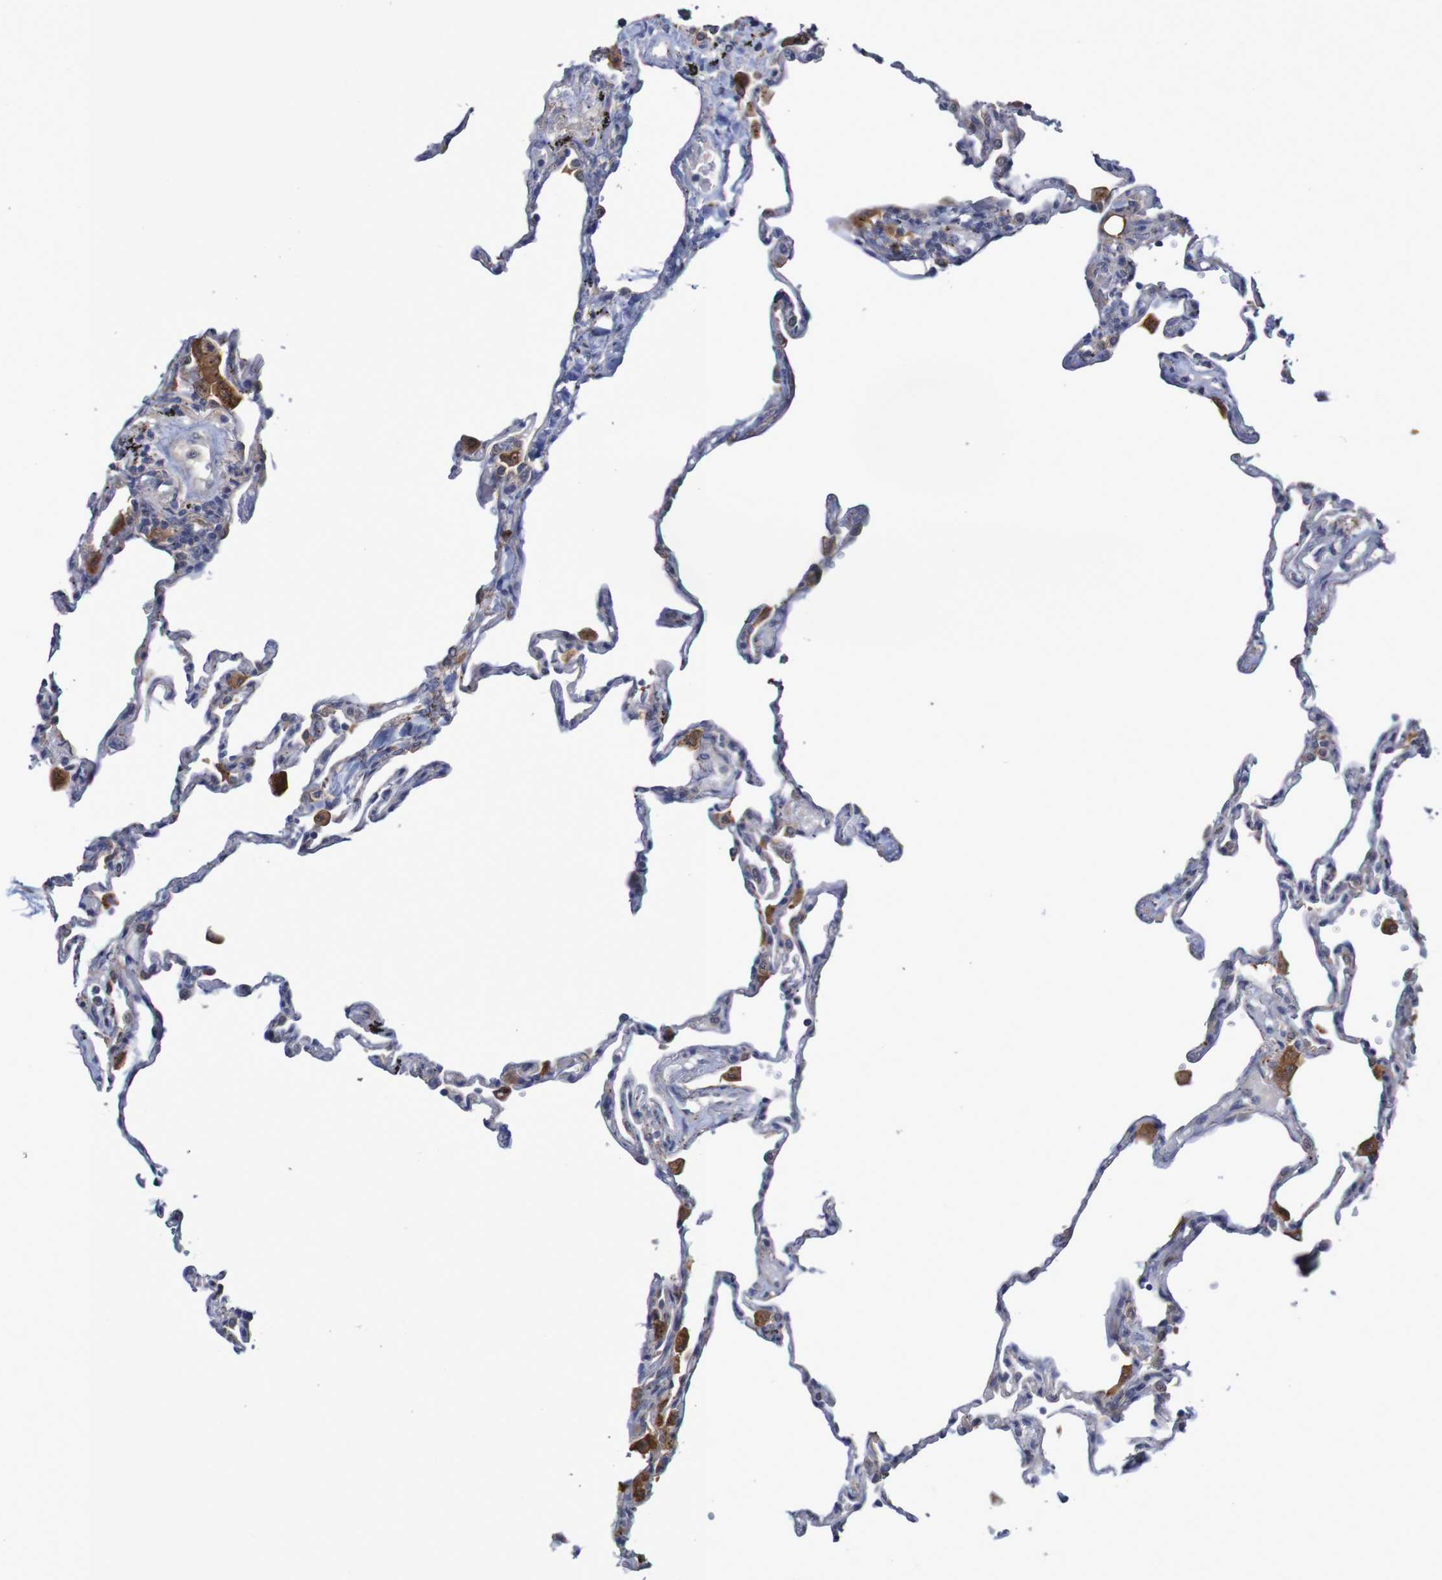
{"staining": {"intensity": "negative", "quantity": "none", "location": "none"}, "tissue": "lung", "cell_type": "Alveolar cells", "image_type": "normal", "snomed": [{"axis": "morphology", "description": "Normal tissue, NOS"}, {"axis": "topography", "description": "Lung"}], "caption": "The IHC histopathology image has no significant expression in alveolar cells of lung.", "gene": "FBP1", "patient": {"sex": "male", "age": 59}}